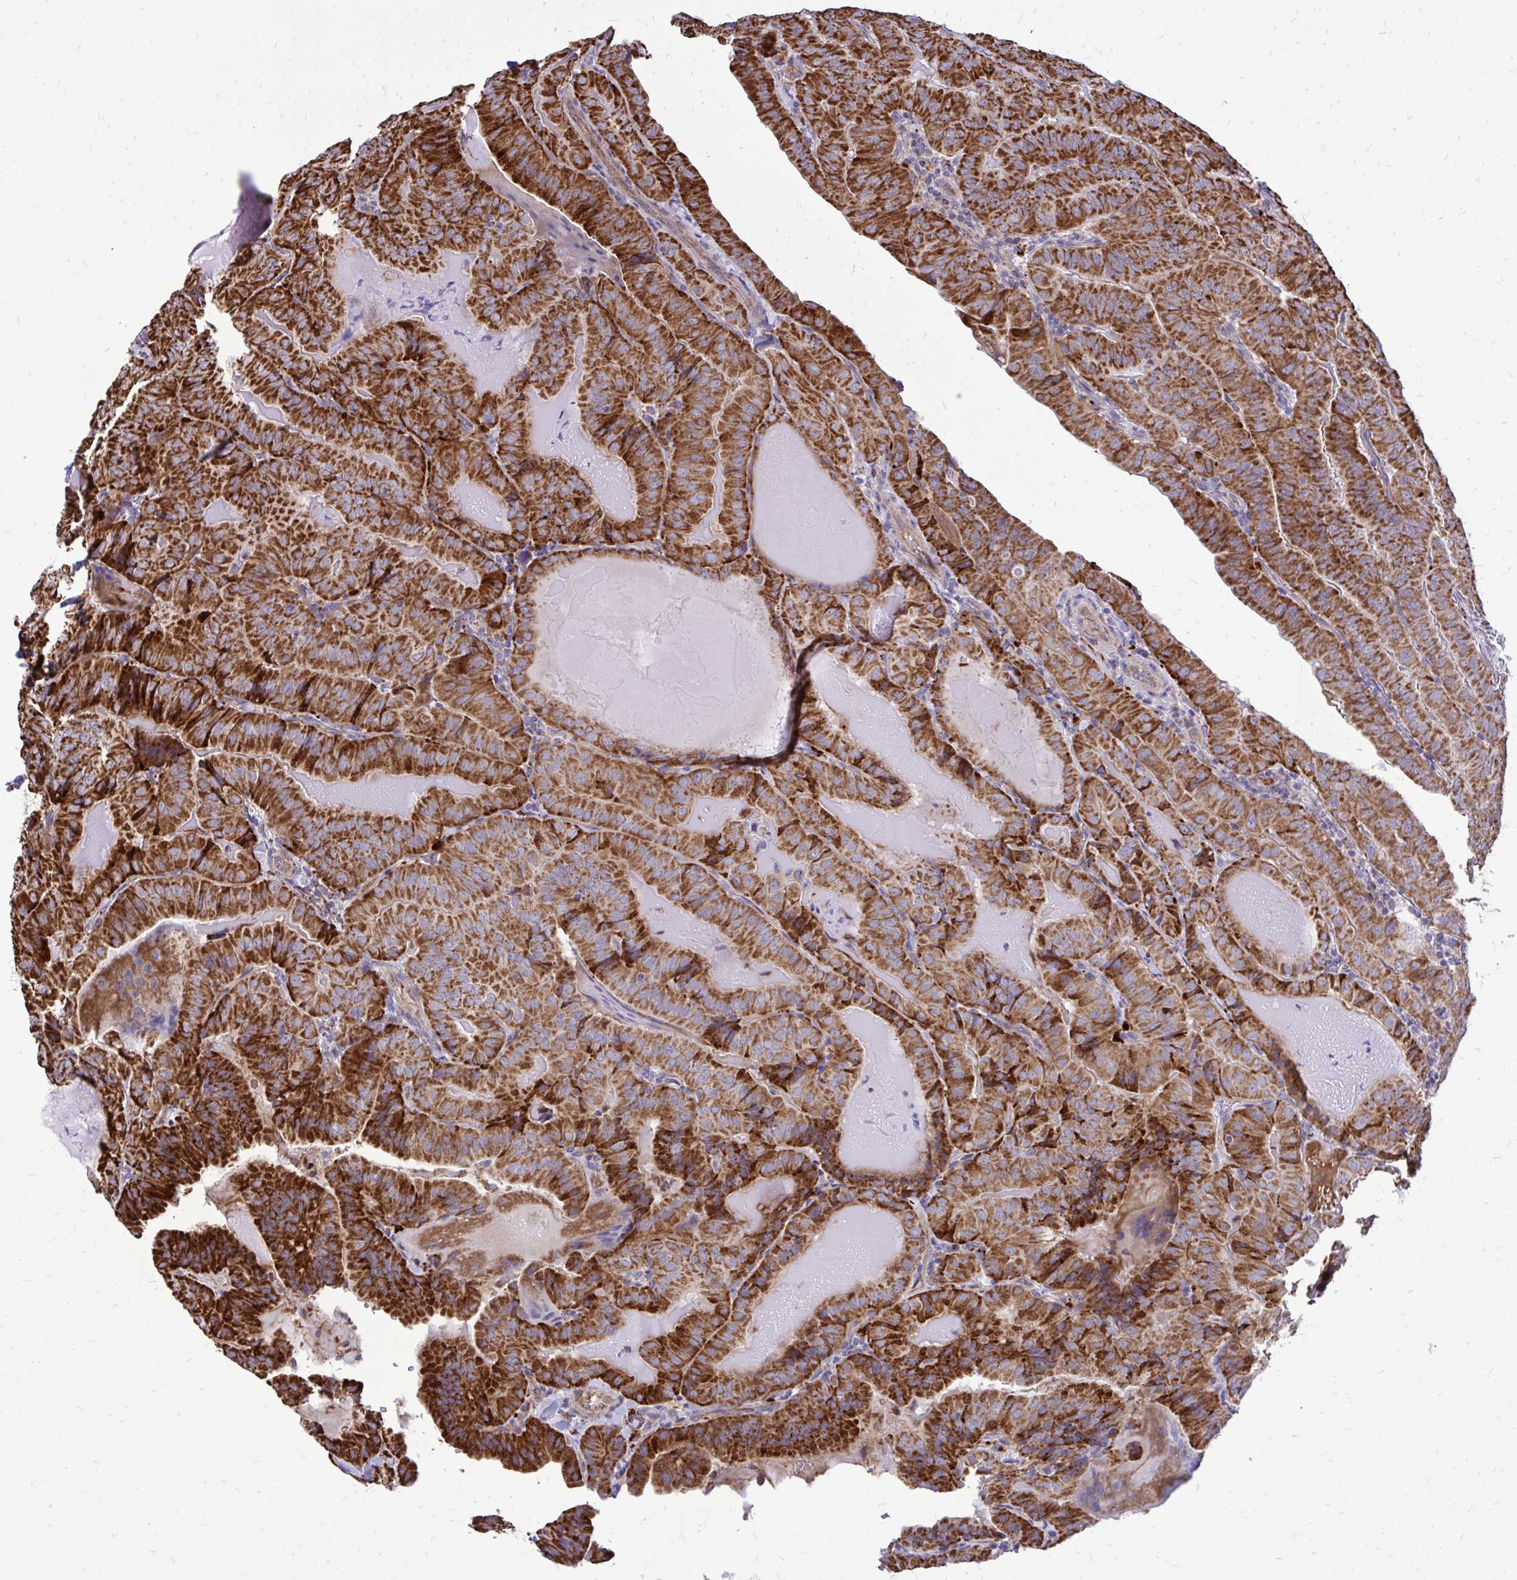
{"staining": {"intensity": "strong", "quantity": ">75%", "location": "cytoplasmic/membranous"}, "tissue": "thyroid cancer", "cell_type": "Tumor cells", "image_type": "cancer", "snomed": [{"axis": "morphology", "description": "Papillary adenocarcinoma, NOS"}, {"axis": "topography", "description": "Thyroid gland"}], "caption": "Strong cytoplasmic/membranous expression for a protein is identified in about >75% of tumor cells of thyroid papillary adenocarcinoma using IHC.", "gene": "UBE2C", "patient": {"sex": "female", "age": 68}}